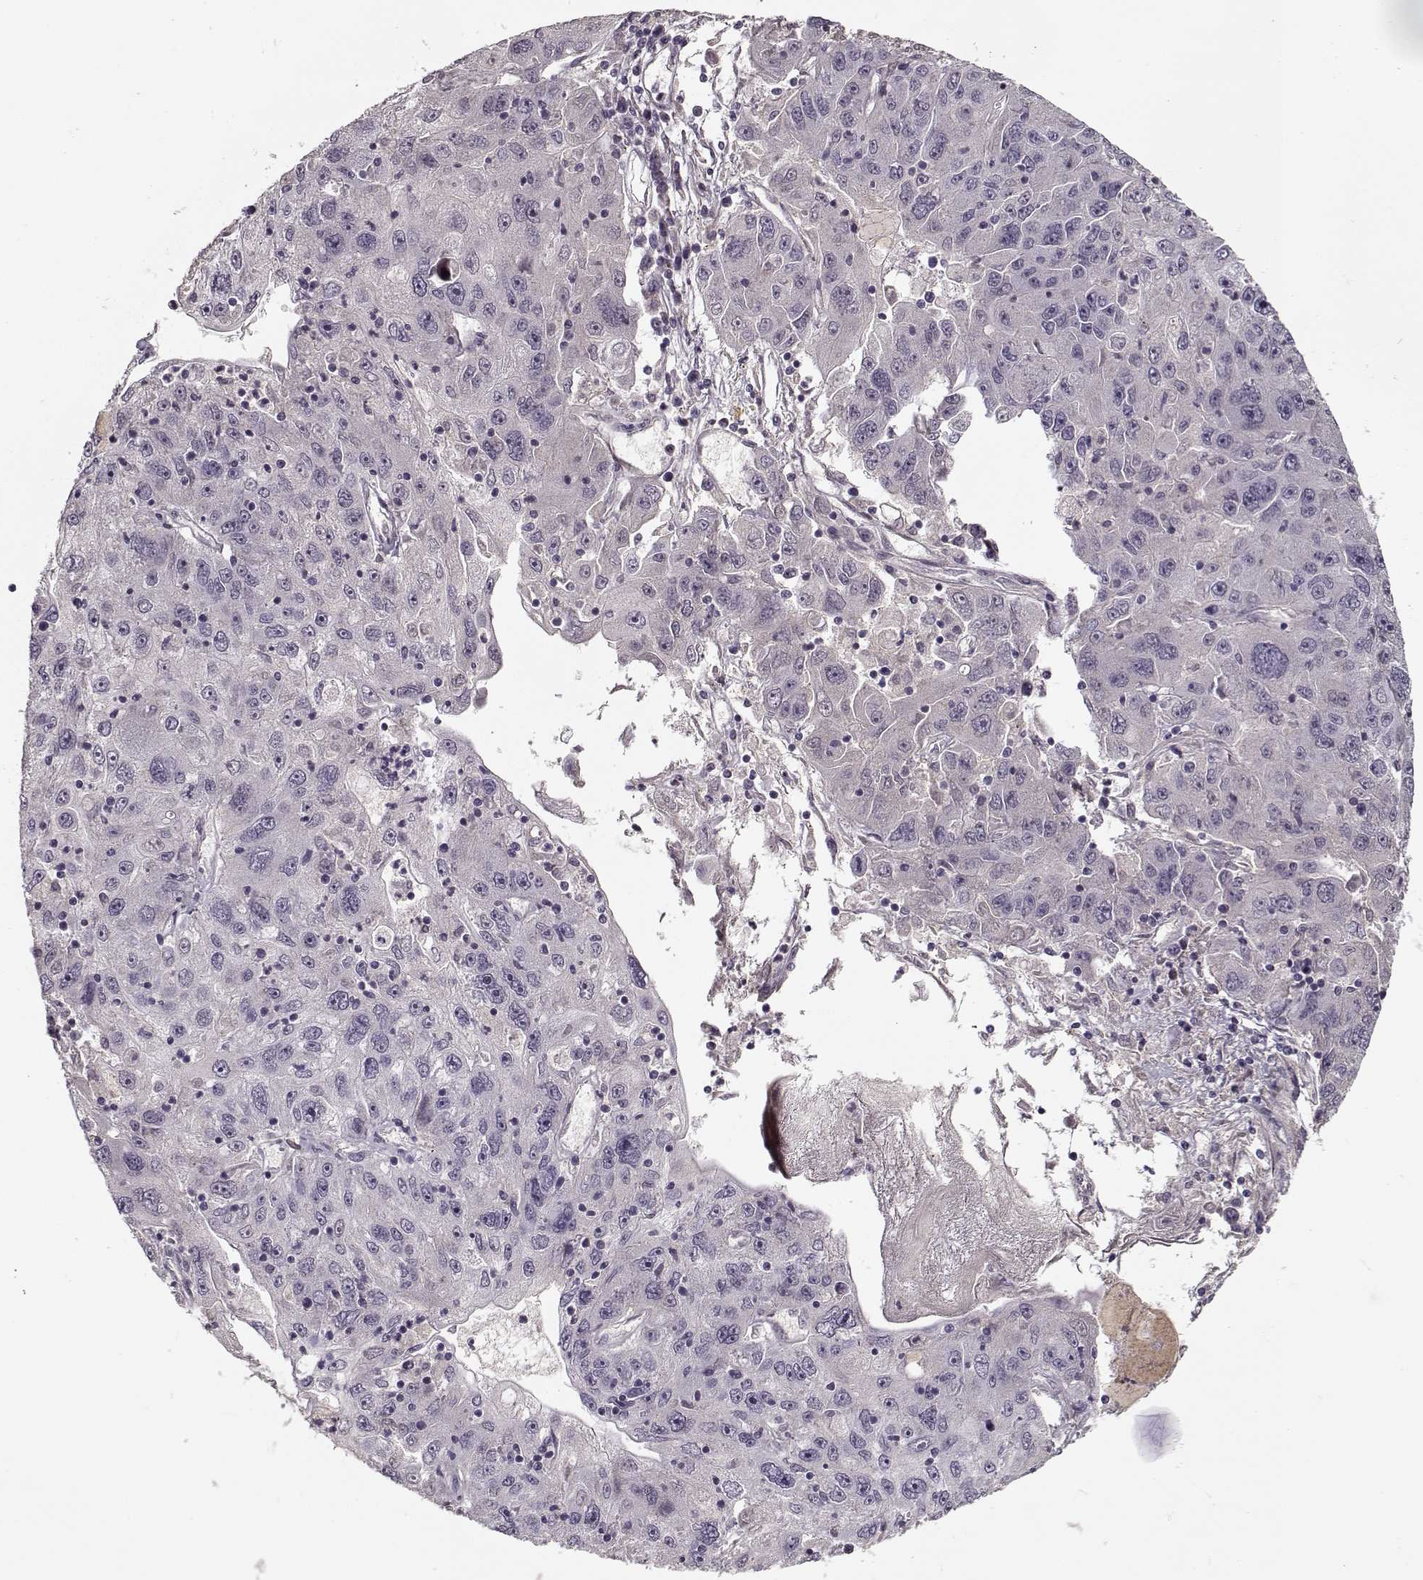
{"staining": {"intensity": "negative", "quantity": "none", "location": "none"}, "tissue": "stomach cancer", "cell_type": "Tumor cells", "image_type": "cancer", "snomed": [{"axis": "morphology", "description": "Adenocarcinoma, NOS"}, {"axis": "topography", "description": "Stomach"}], "caption": "High power microscopy photomicrograph of an IHC micrograph of stomach adenocarcinoma, revealing no significant staining in tumor cells.", "gene": "LUM", "patient": {"sex": "male", "age": 56}}